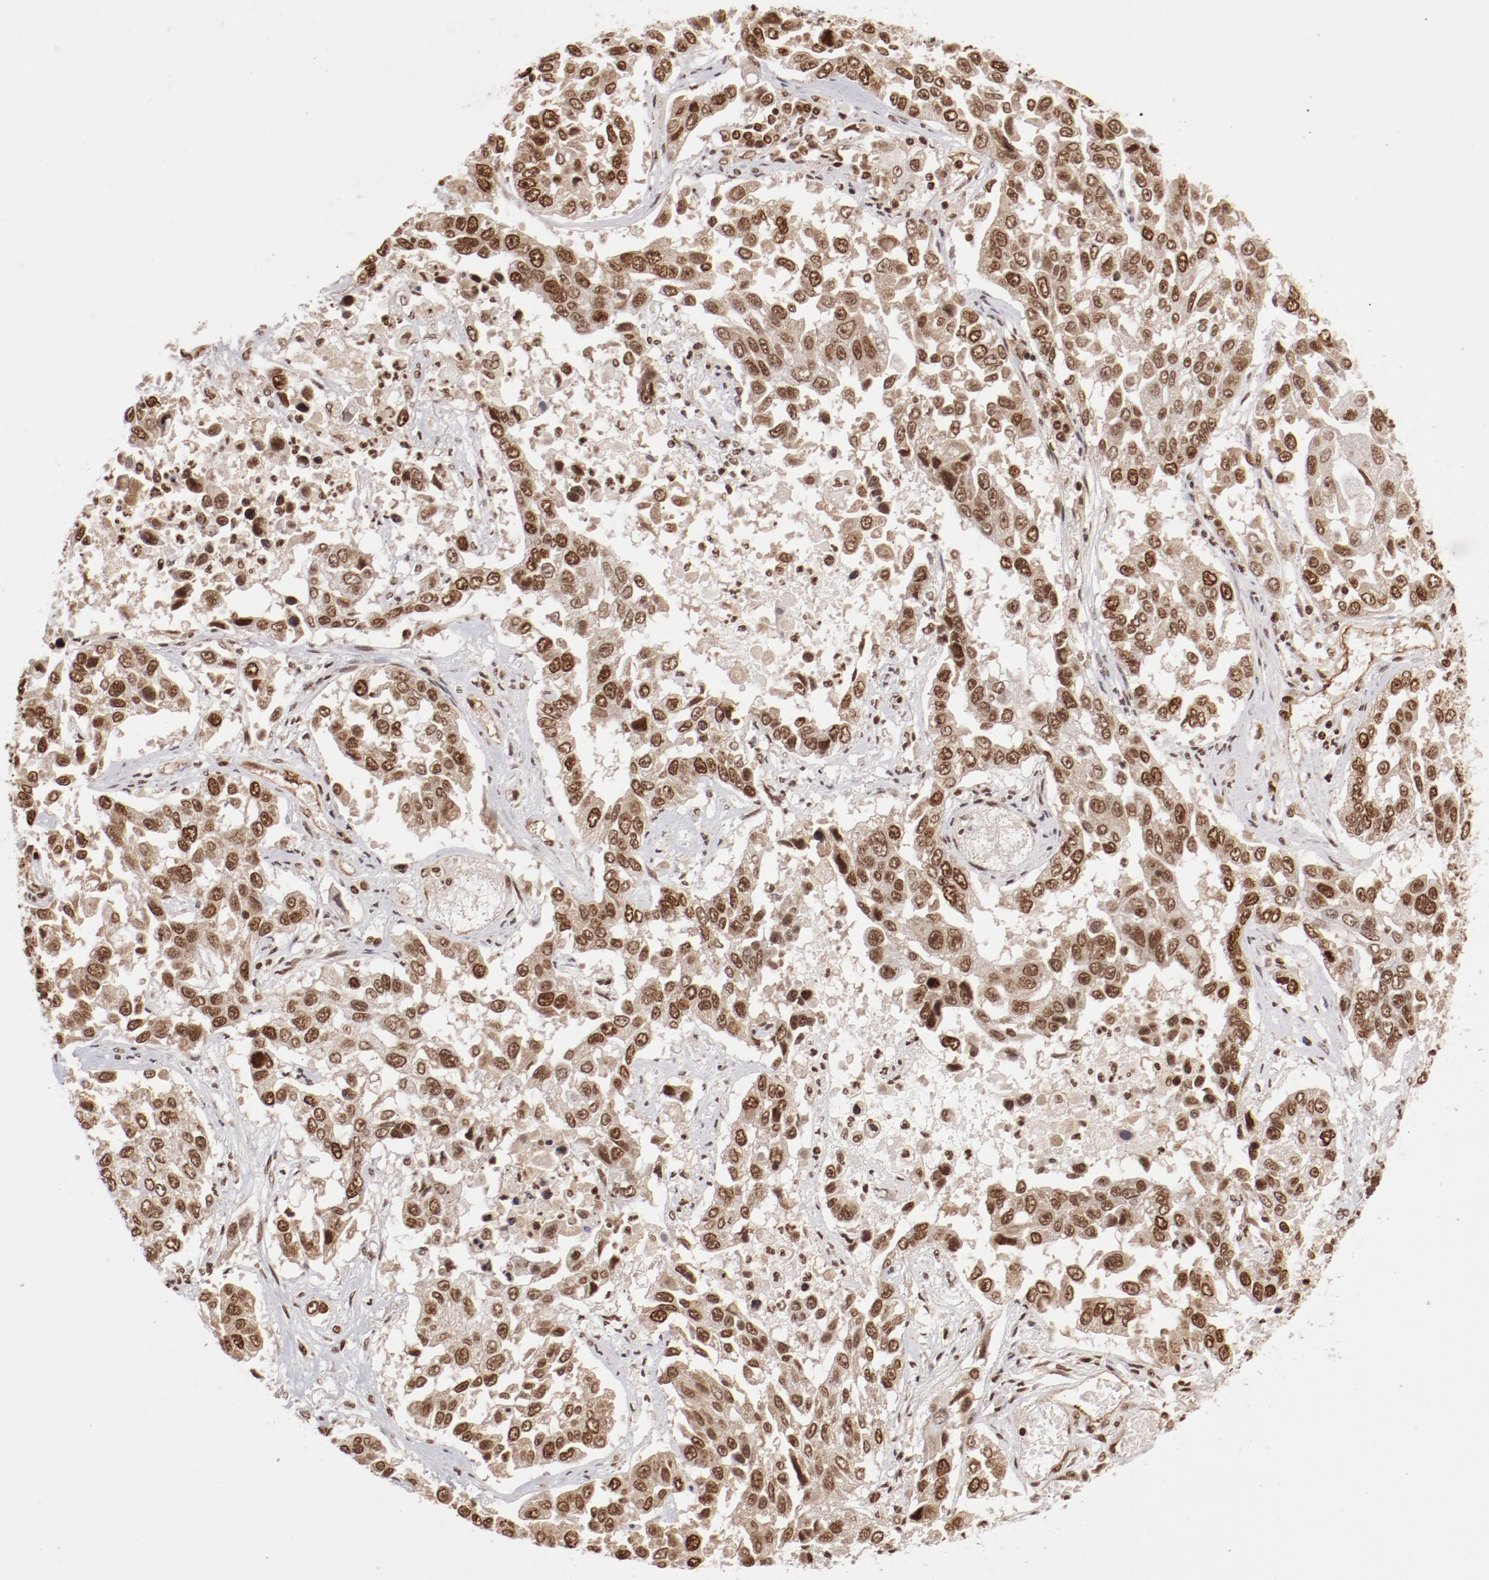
{"staining": {"intensity": "moderate", "quantity": ">75%", "location": "nuclear"}, "tissue": "lung cancer", "cell_type": "Tumor cells", "image_type": "cancer", "snomed": [{"axis": "morphology", "description": "Squamous cell carcinoma, NOS"}, {"axis": "topography", "description": "Lung"}], "caption": "This is a micrograph of IHC staining of lung cancer (squamous cell carcinoma), which shows moderate positivity in the nuclear of tumor cells.", "gene": "ABL2", "patient": {"sex": "male", "age": 71}}